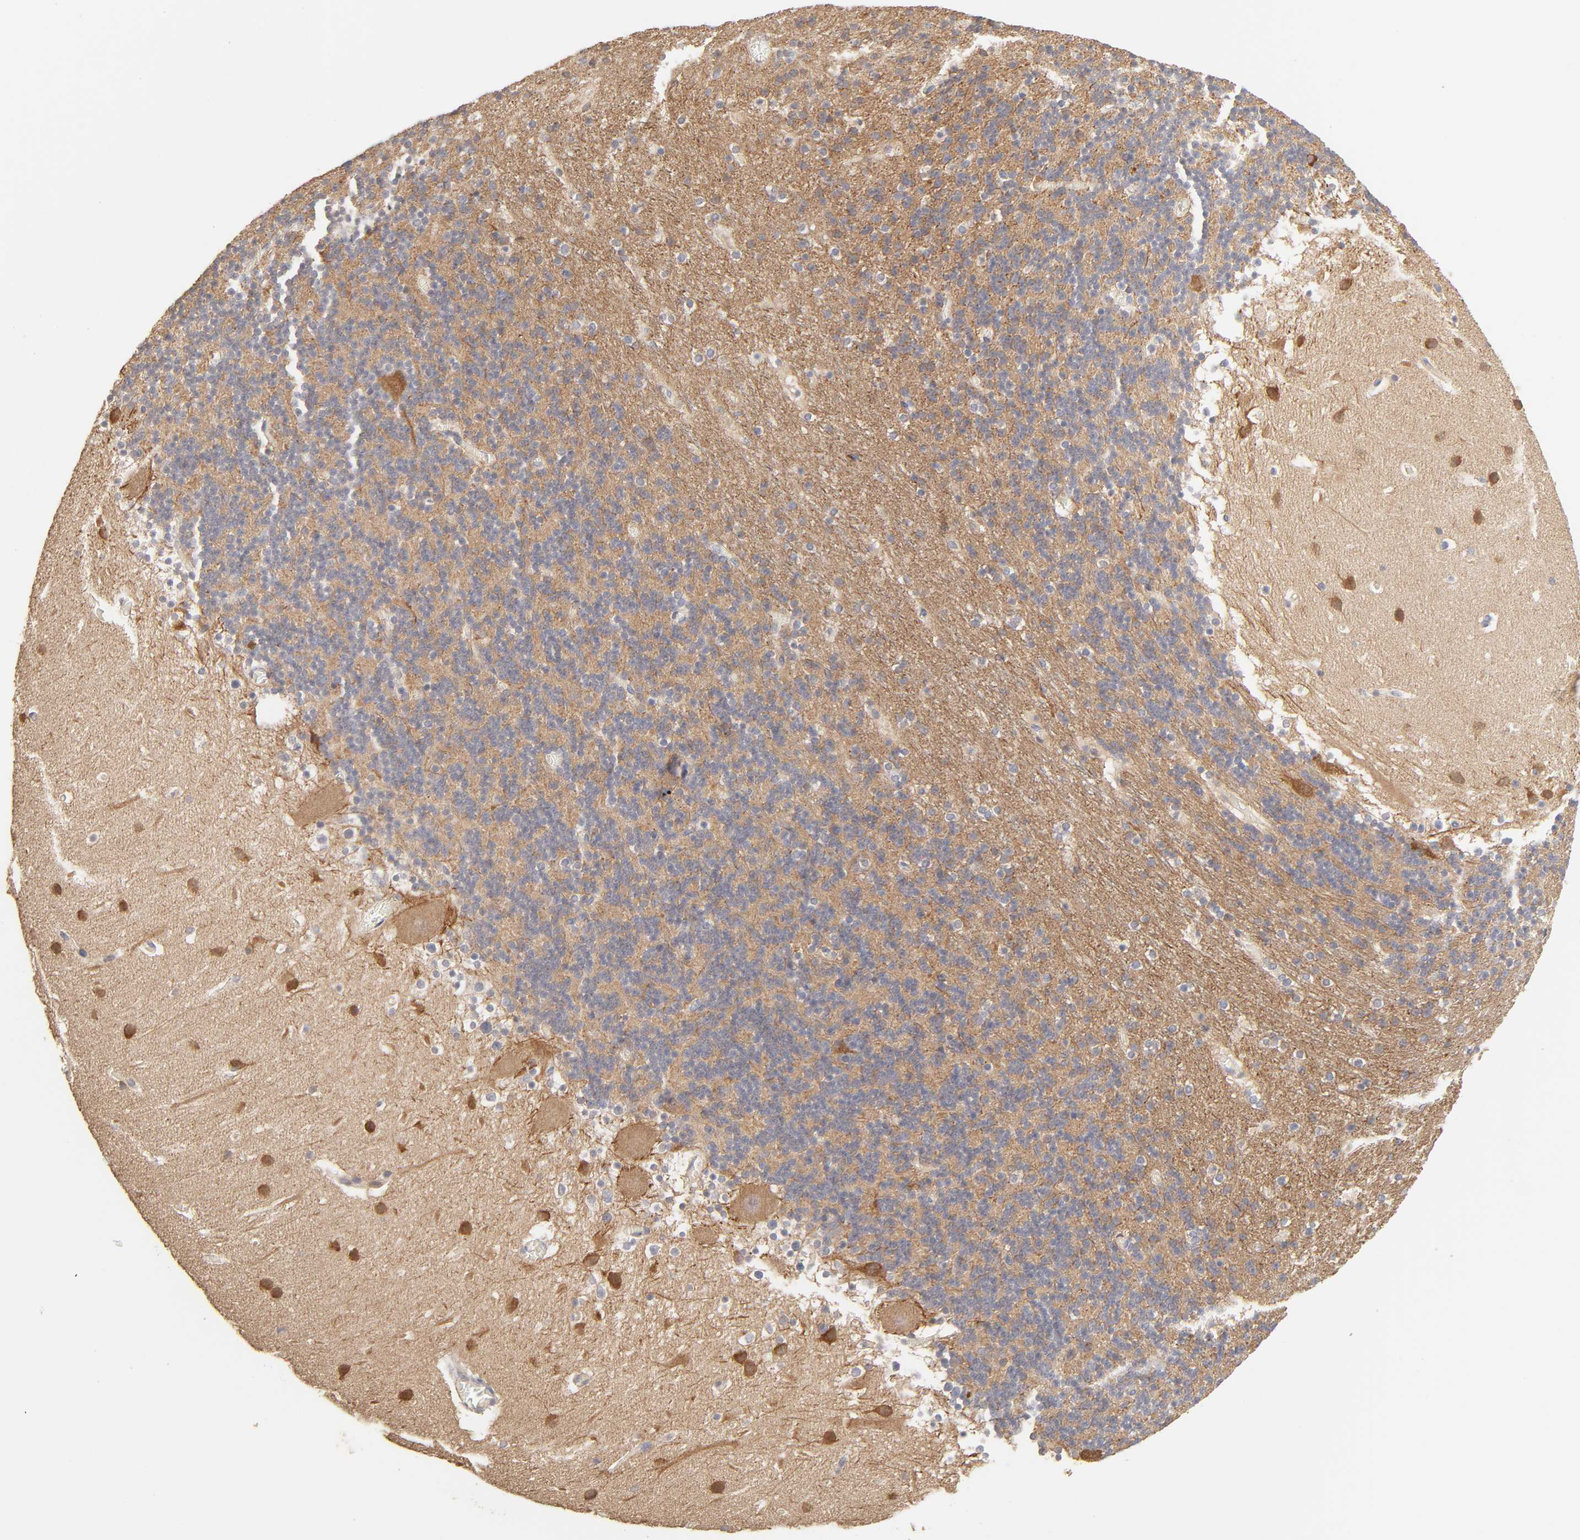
{"staining": {"intensity": "negative", "quantity": "none", "location": "none"}, "tissue": "cerebellum", "cell_type": "Cells in granular layer", "image_type": "normal", "snomed": [{"axis": "morphology", "description": "Normal tissue, NOS"}, {"axis": "topography", "description": "Cerebellum"}], "caption": "This is a photomicrograph of immunohistochemistry (IHC) staining of unremarkable cerebellum, which shows no staining in cells in granular layer. (Brightfield microscopy of DAB (3,3'-diaminobenzidine) immunohistochemistry at high magnification).", "gene": "AP1G2", "patient": {"sex": "male", "age": 45}}